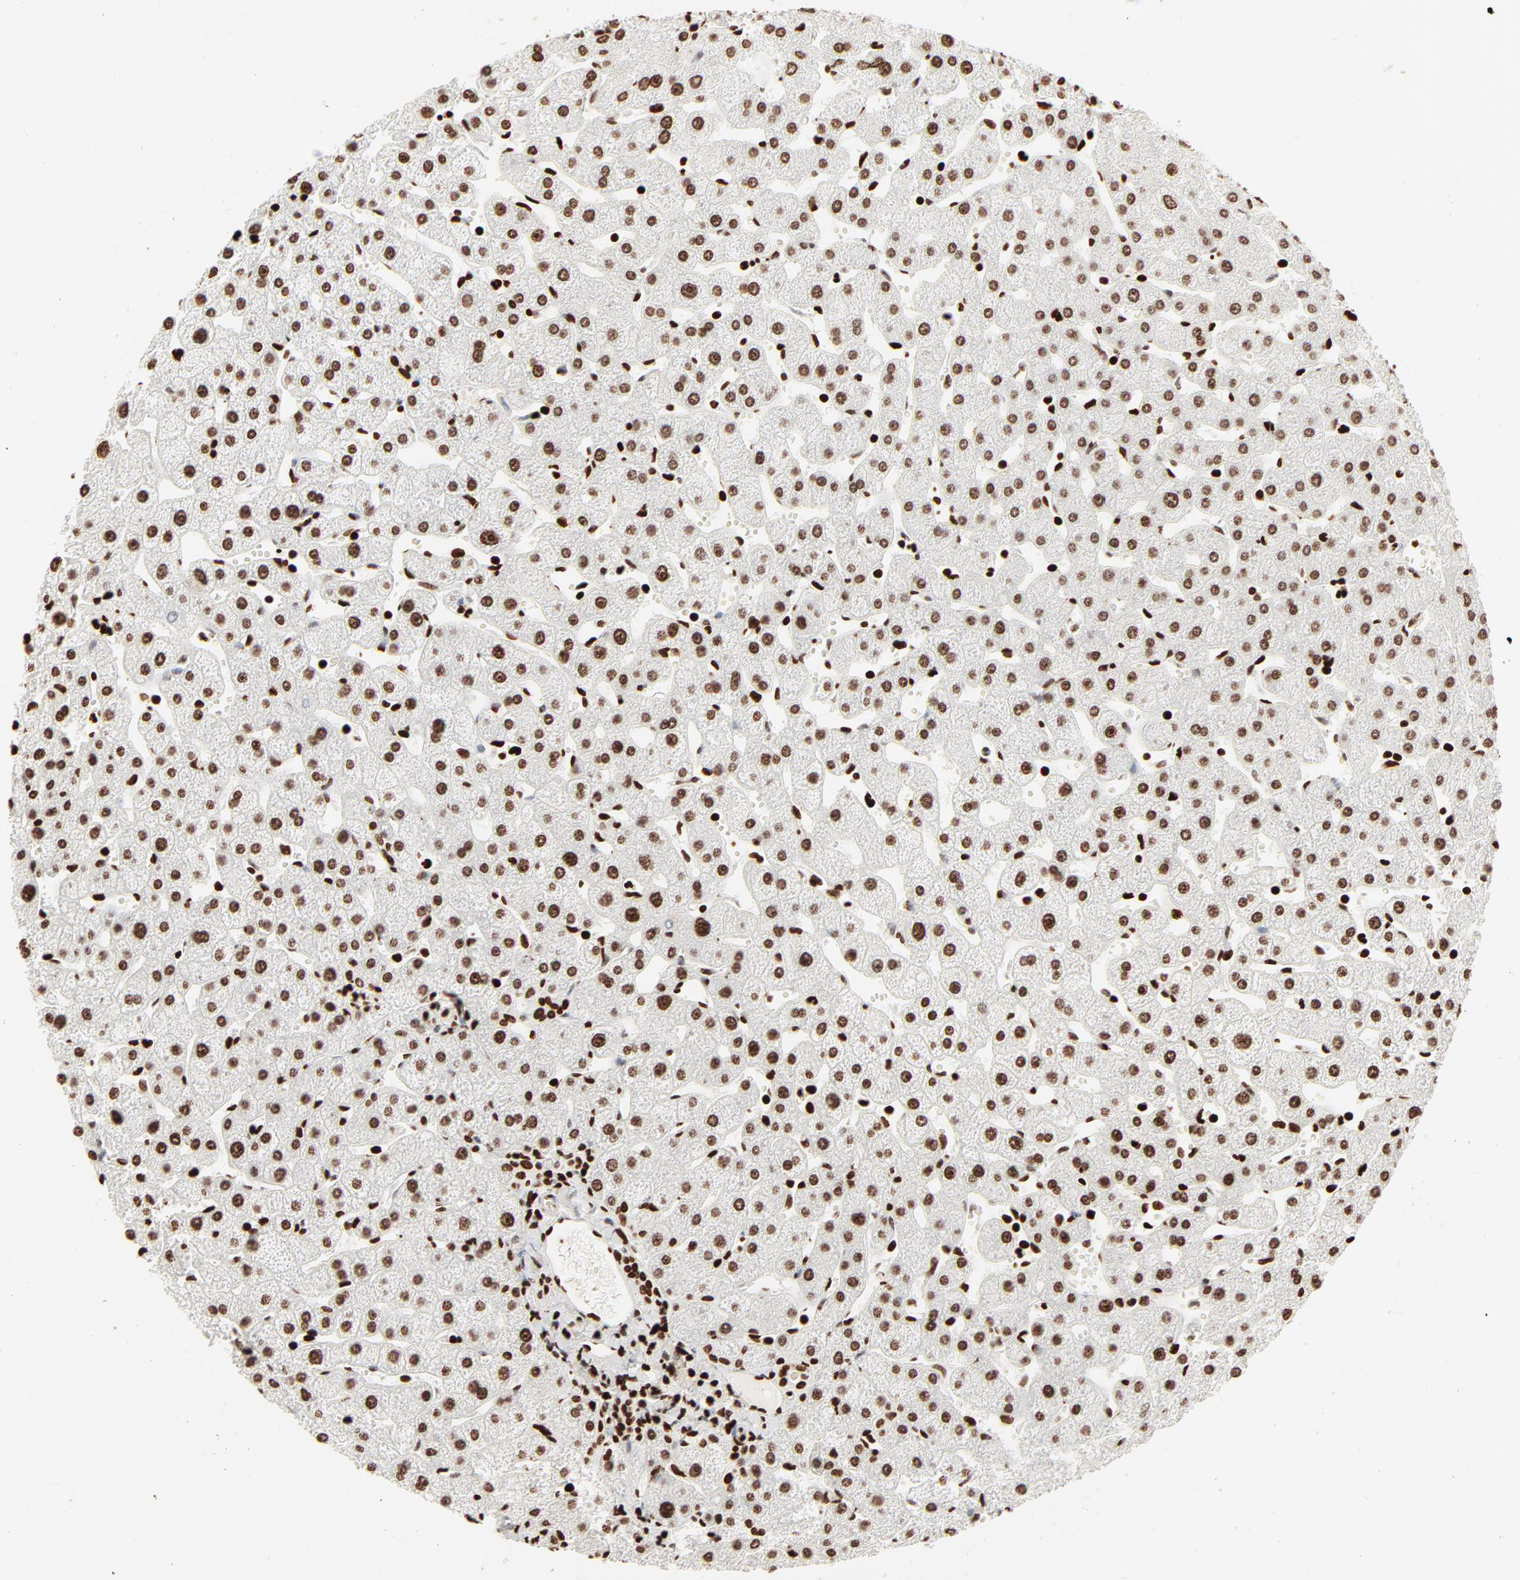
{"staining": {"intensity": "strong", "quantity": ">75%", "location": "nuclear"}, "tissue": "liver", "cell_type": "Cholangiocytes", "image_type": "normal", "snomed": [{"axis": "morphology", "description": "Normal tissue, NOS"}, {"axis": "topography", "description": "Liver"}], "caption": "The histopathology image shows immunohistochemical staining of benign liver. There is strong nuclear staining is seen in approximately >75% of cholangiocytes.", "gene": "HMGB1", "patient": {"sex": "male", "age": 67}}